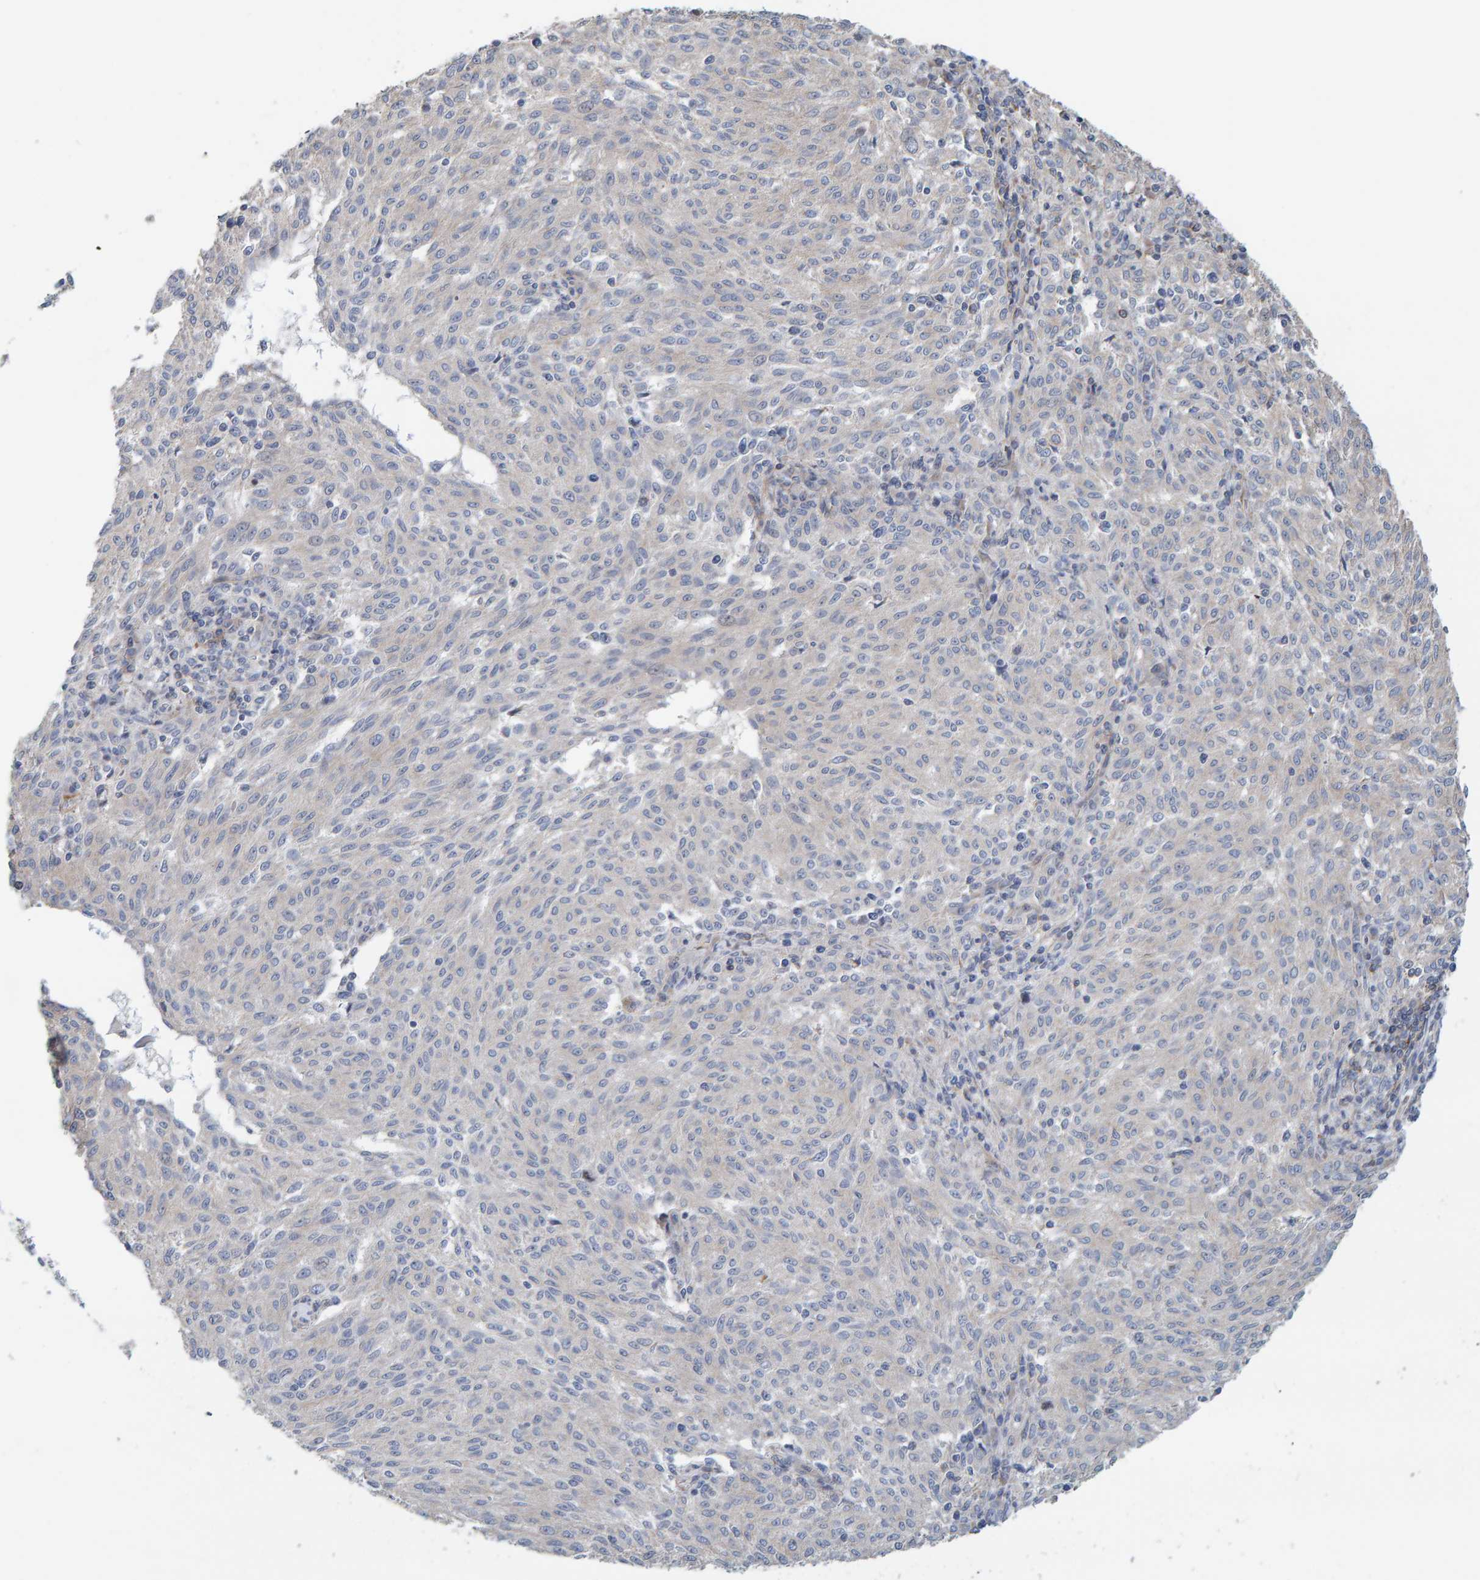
{"staining": {"intensity": "negative", "quantity": "none", "location": "none"}, "tissue": "melanoma", "cell_type": "Tumor cells", "image_type": "cancer", "snomed": [{"axis": "morphology", "description": "Malignant melanoma, NOS"}, {"axis": "topography", "description": "Skin"}], "caption": "A high-resolution photomicrograph shows immunohistochemistry staining of malignant melanoma, which reveals no significant staining in tumor cells.", "gene": "RGP1", "patient": {"sex": "female", "age": 72}}